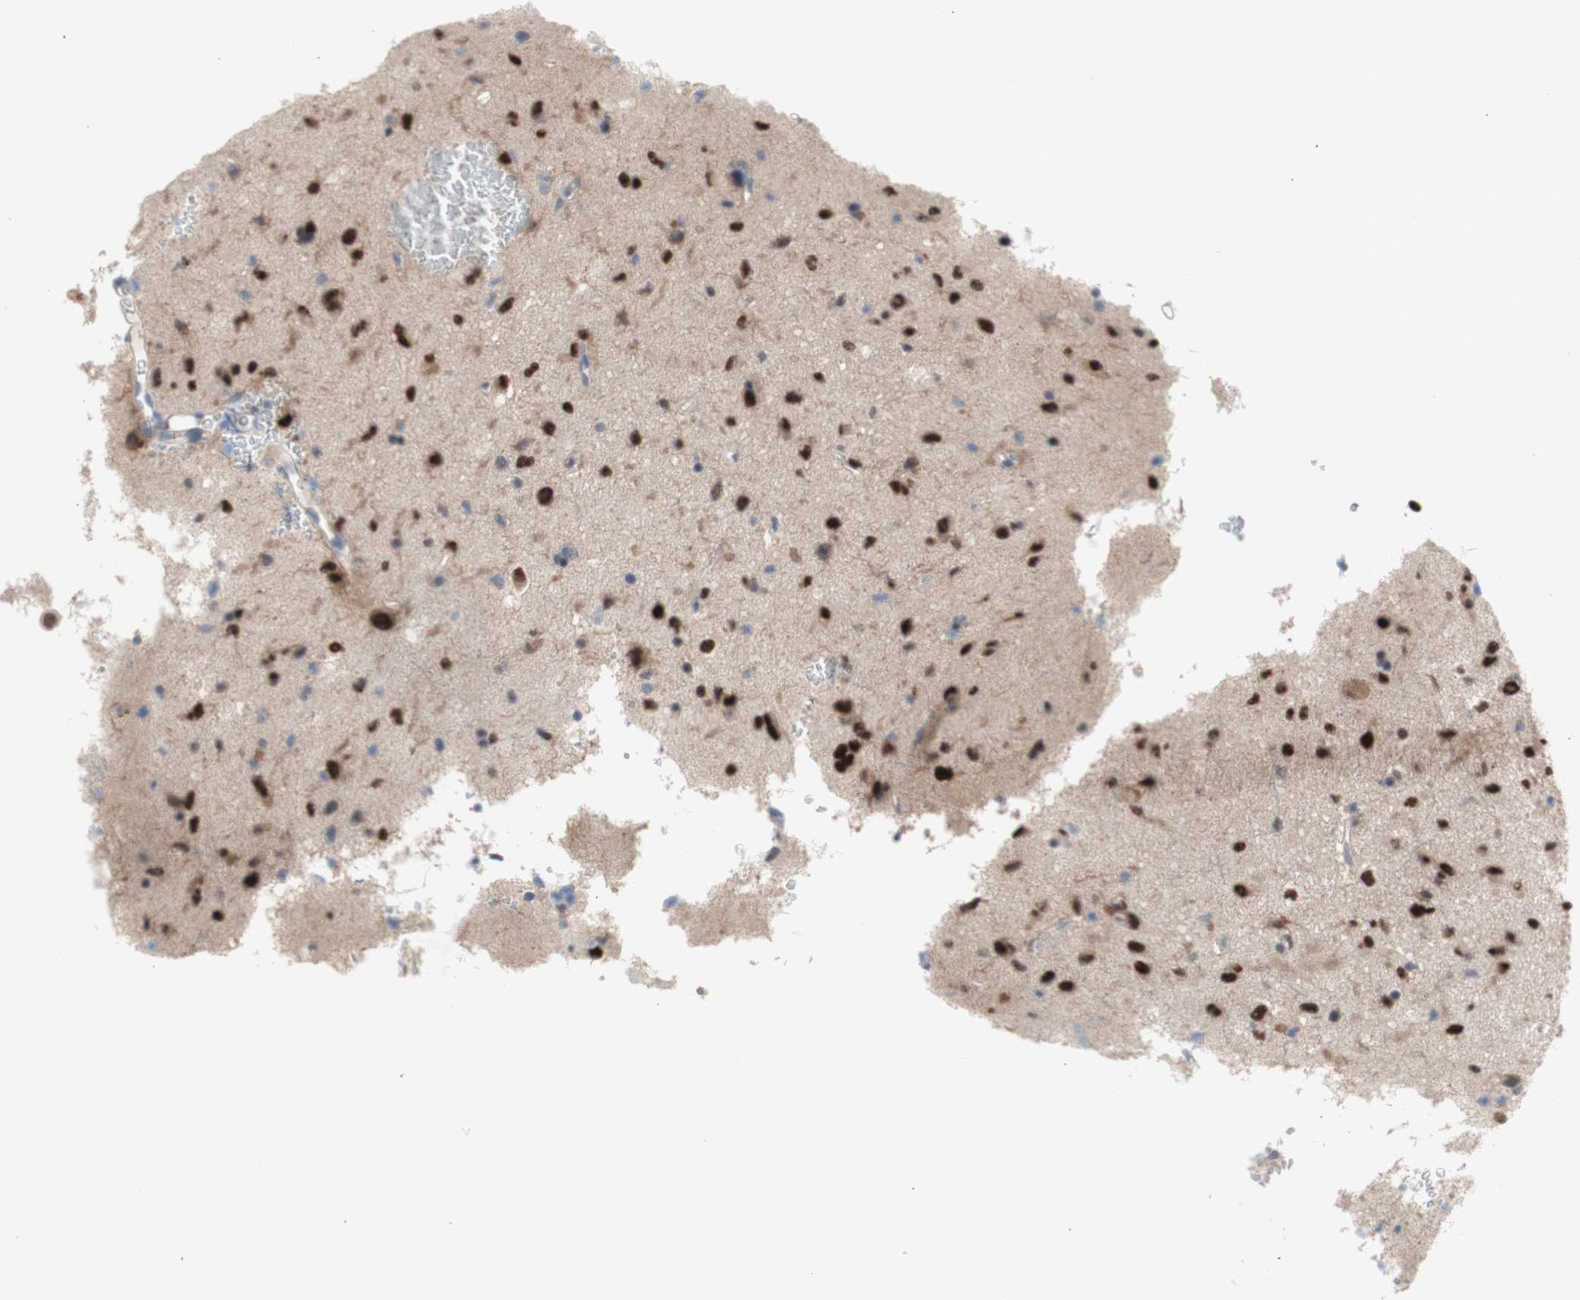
{"staining": {"intensity": "strong", "quantity": ">75%", "location": "nuclear"}, "tissue": "glioma", "cell_type": "Tumor cells", "image_type": "cancer", "snomed": [{"axis": "morphology", "description": "Glioma, malignant, Low grade"}, {"axis": "topography", "description": "Brain"}], "caption": "A histopathology image showing strong nuclear positivity in approximately >75% of tumor cells in malignant glioma (low-grade), as visualized by brown immunohistochemical staining.", "gene": "PRMT5", "patient": {"sex": "male", "age": 77}}